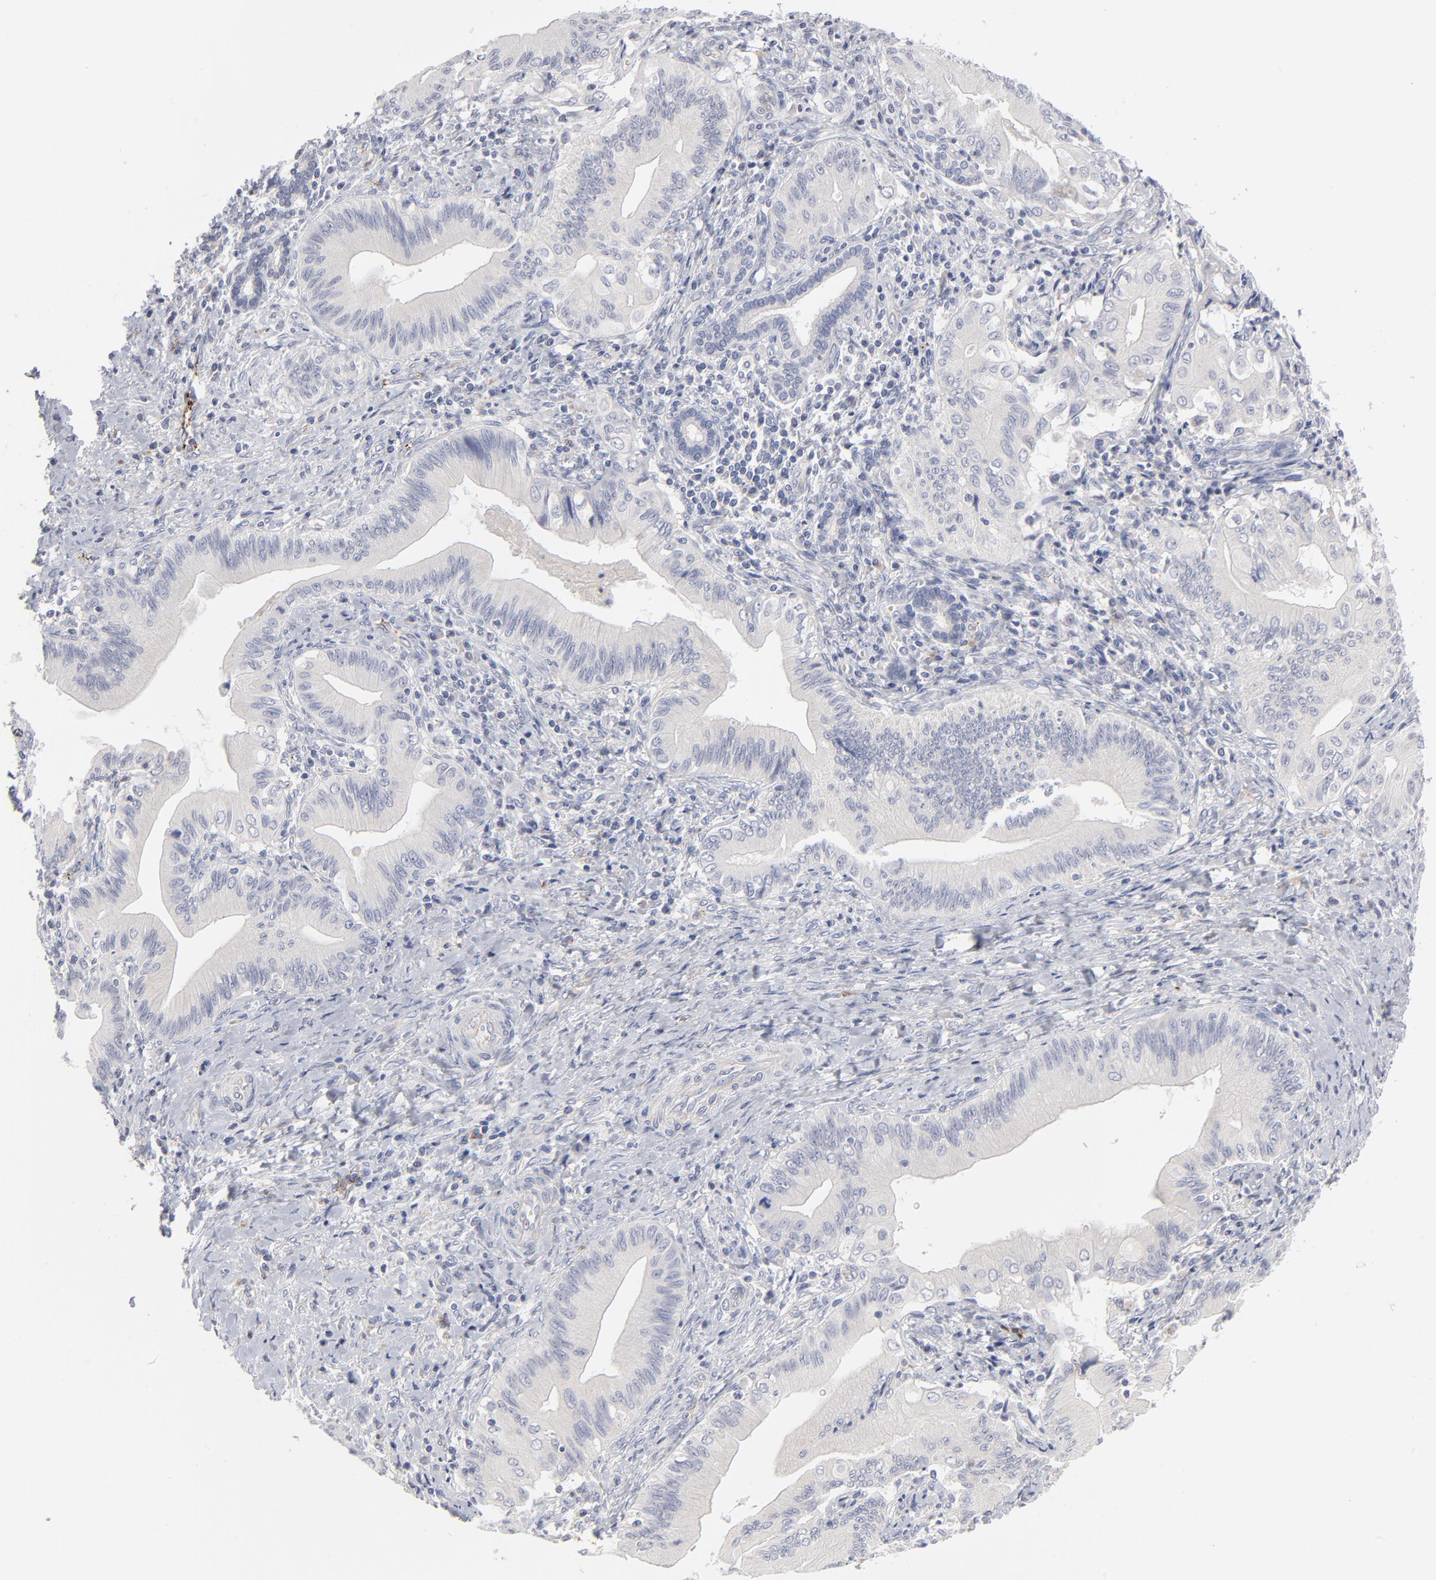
{"staining": {"intensity": "negative", "quantity": "none", "location": "none"}, "tissue": "liver cancer", "cell_type": "Tumor cells", "image_type": "cancer", "snomed": [{"axis": "morphology", "description": "Cholangiocarcinoma"}, {"axis": "topography", "description": "Liver"}], "caption": "DAB (3,3'-diaminobenzidine) immunohistochemical staining of liver cholangiocarcinoma shows no significant expression in tumor cells.", "gene": "CCR3", "patient": {"sex": "male", "age": 58}}